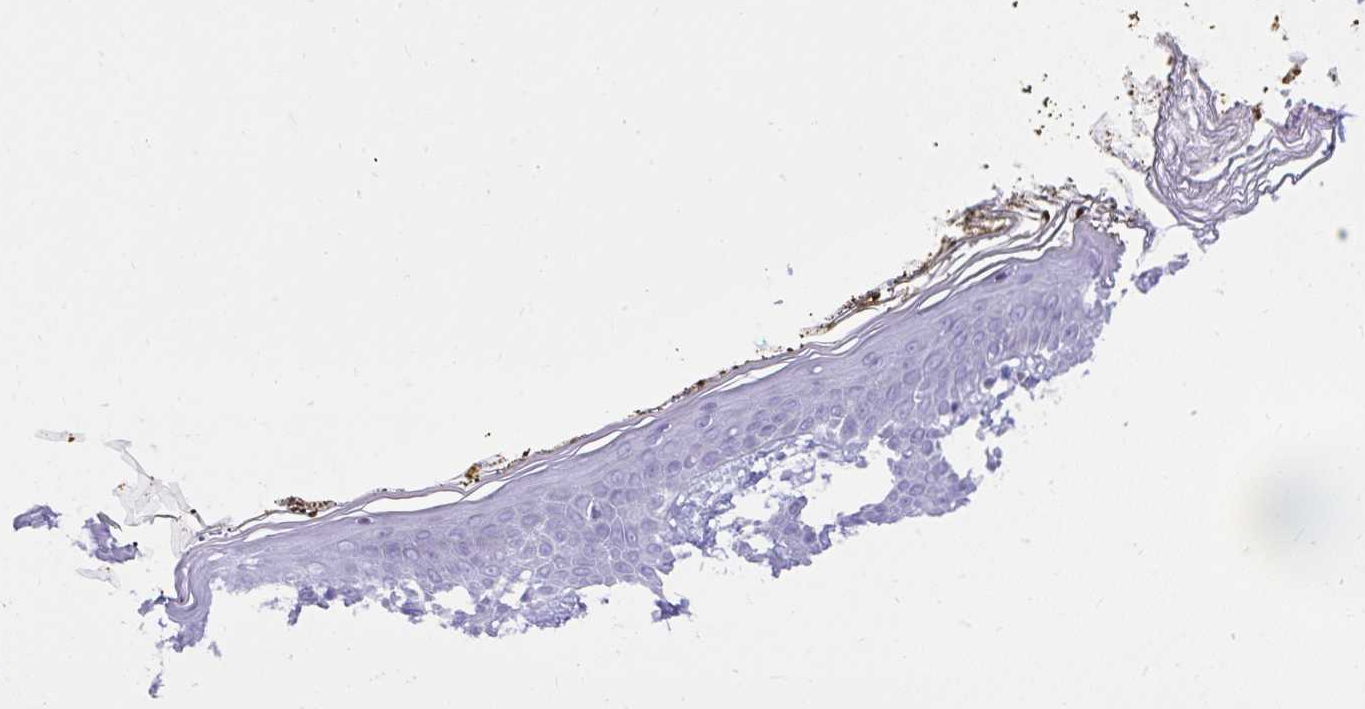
{"staining": {"intensity": "negative", "quantity": "none", "location": "none"}, "tissue": "skin", "cell_type": "Fibroblasts", "image_type": "normal", "snomed": [{"axis": "morphology", "description": "Normal tissue, NOS"}, {"axis": "topography", "description": "Skin"}], "caption": "Skin was stained to show a protein in brown. There is no significant expression in fibroblasts. The staining was performed using DAB to visualize the protein expression in brown, while the nuclei were stained in blue with hematoxylin (Magnification: 20x).", "gene": "CSTB", "patient": {"sex": "female", "age": 34}}